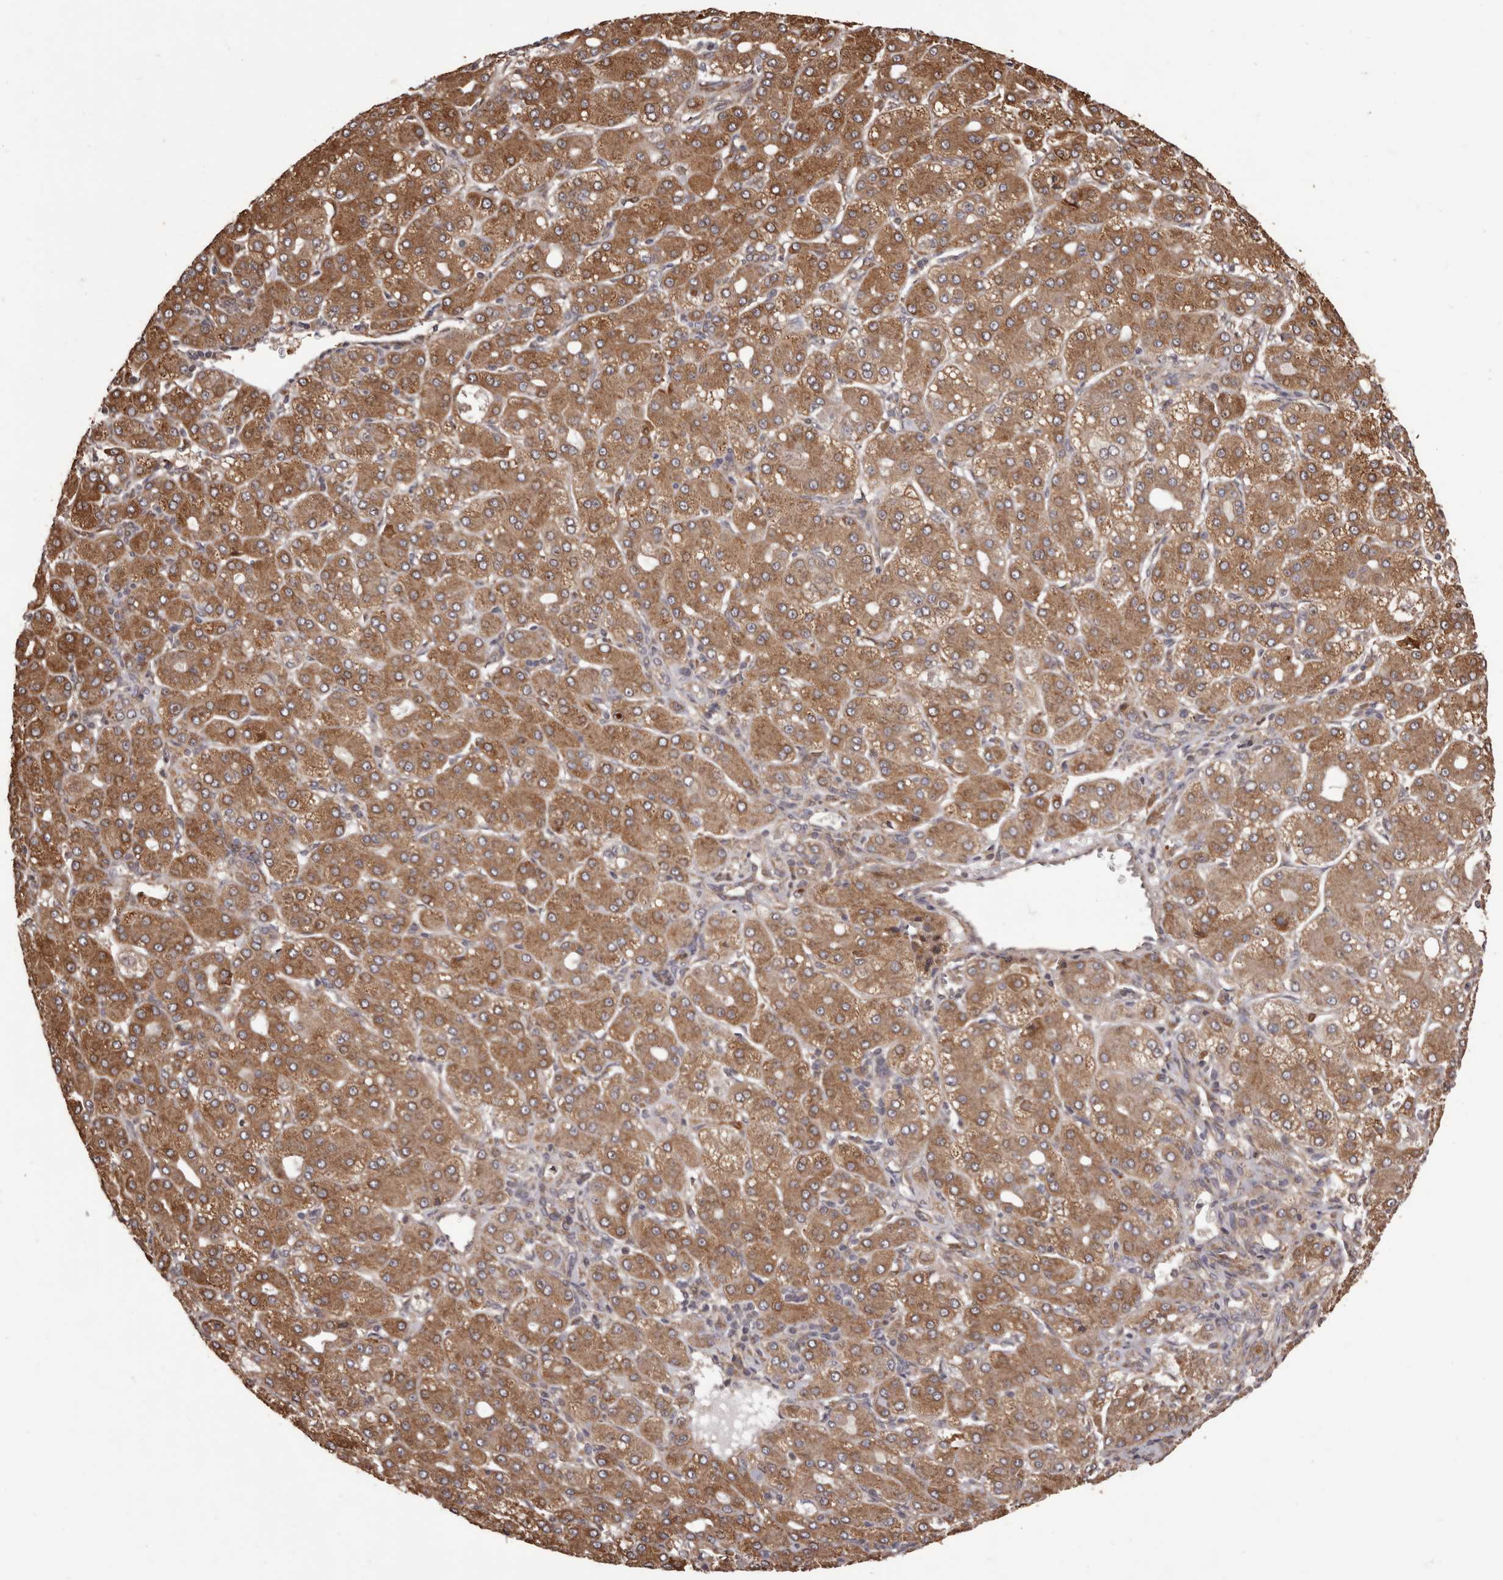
{"staining": {"intensity": "moderate", "quantity": ">75%", "location": "cytoplasmic/membranous"}, "tissue": "liver cancer", "cell_type": "Tumor cells", "image_type": "cancer", "snomed": [{"axis": "morphology", "description": "Carcinoma, Hepatocellular, NOS"}, {"axis": "topography", "description": "Liver"}], "caption": "DAB immunohistochemical staining of hepatocellular carcinoma (liver) displays moderate cytoplasmic/membranous protein positivity in about >75% of tumor cells. (DAB = brown stain, brightfield microscopy at high magnification).", "gene": "ZCCHC7", "patient": {"sex": "male", "age": 65}}